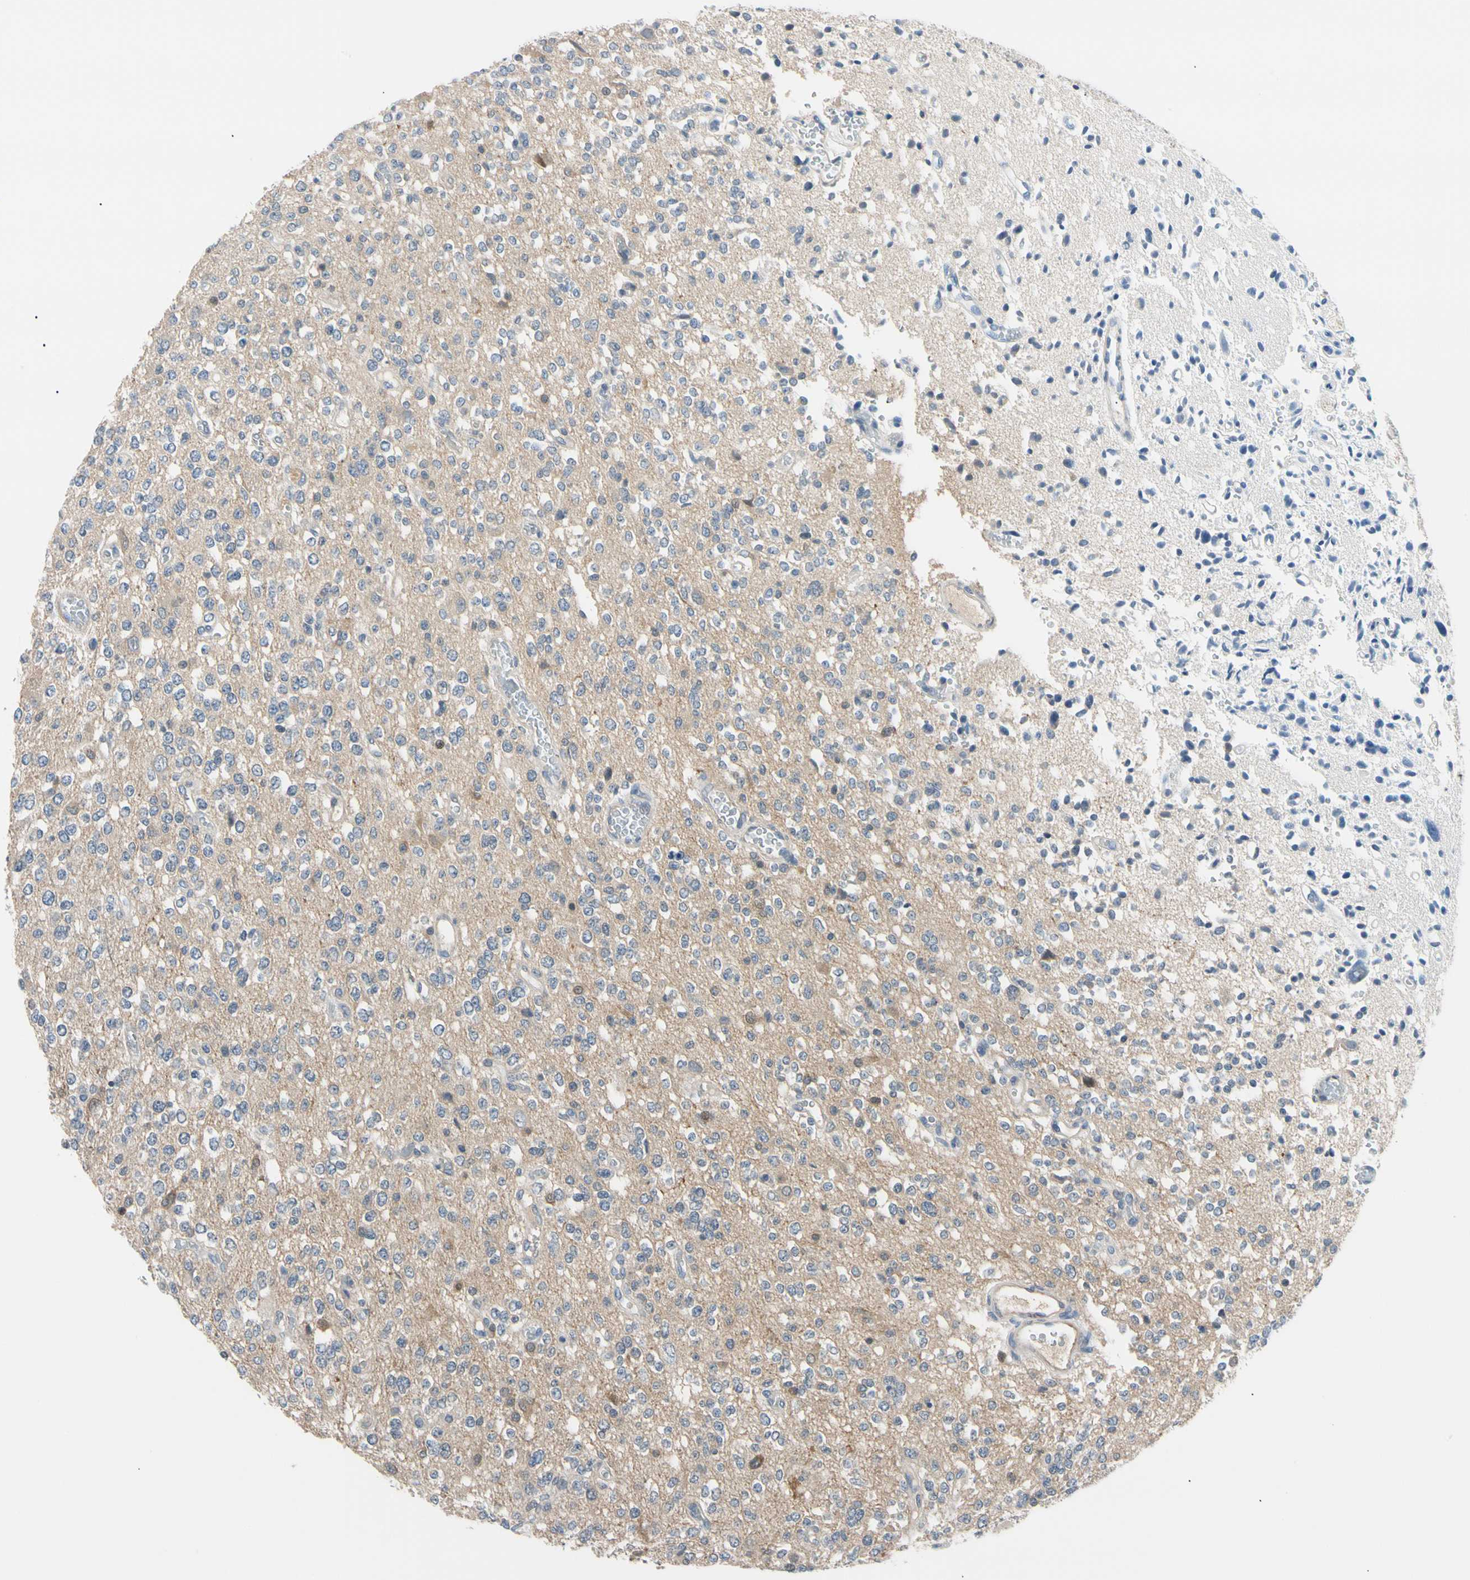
{"staining": {"intensity": "weak", "quantity": "<25%", "location": "cytoplasmic/membranous"}, "tissue": "glioma", "cell_type": "Tumor cells", "image_type": "cancer", "snomed": [{"axis": "morphology", "description": "Glioma, malignant, Low grade"}, {"axis": "topography", "description": "Brain"}], "caption": "Immunohistochemistry of malignant glioma (low-grade) shows no staining in tumor cells. (DAB (3,3'-diaminobenzidine) immunohistochemistry with hematoxylin counter stain).", "gene": "SEC23B", "patient": {"sex": "male", "age": 38}}